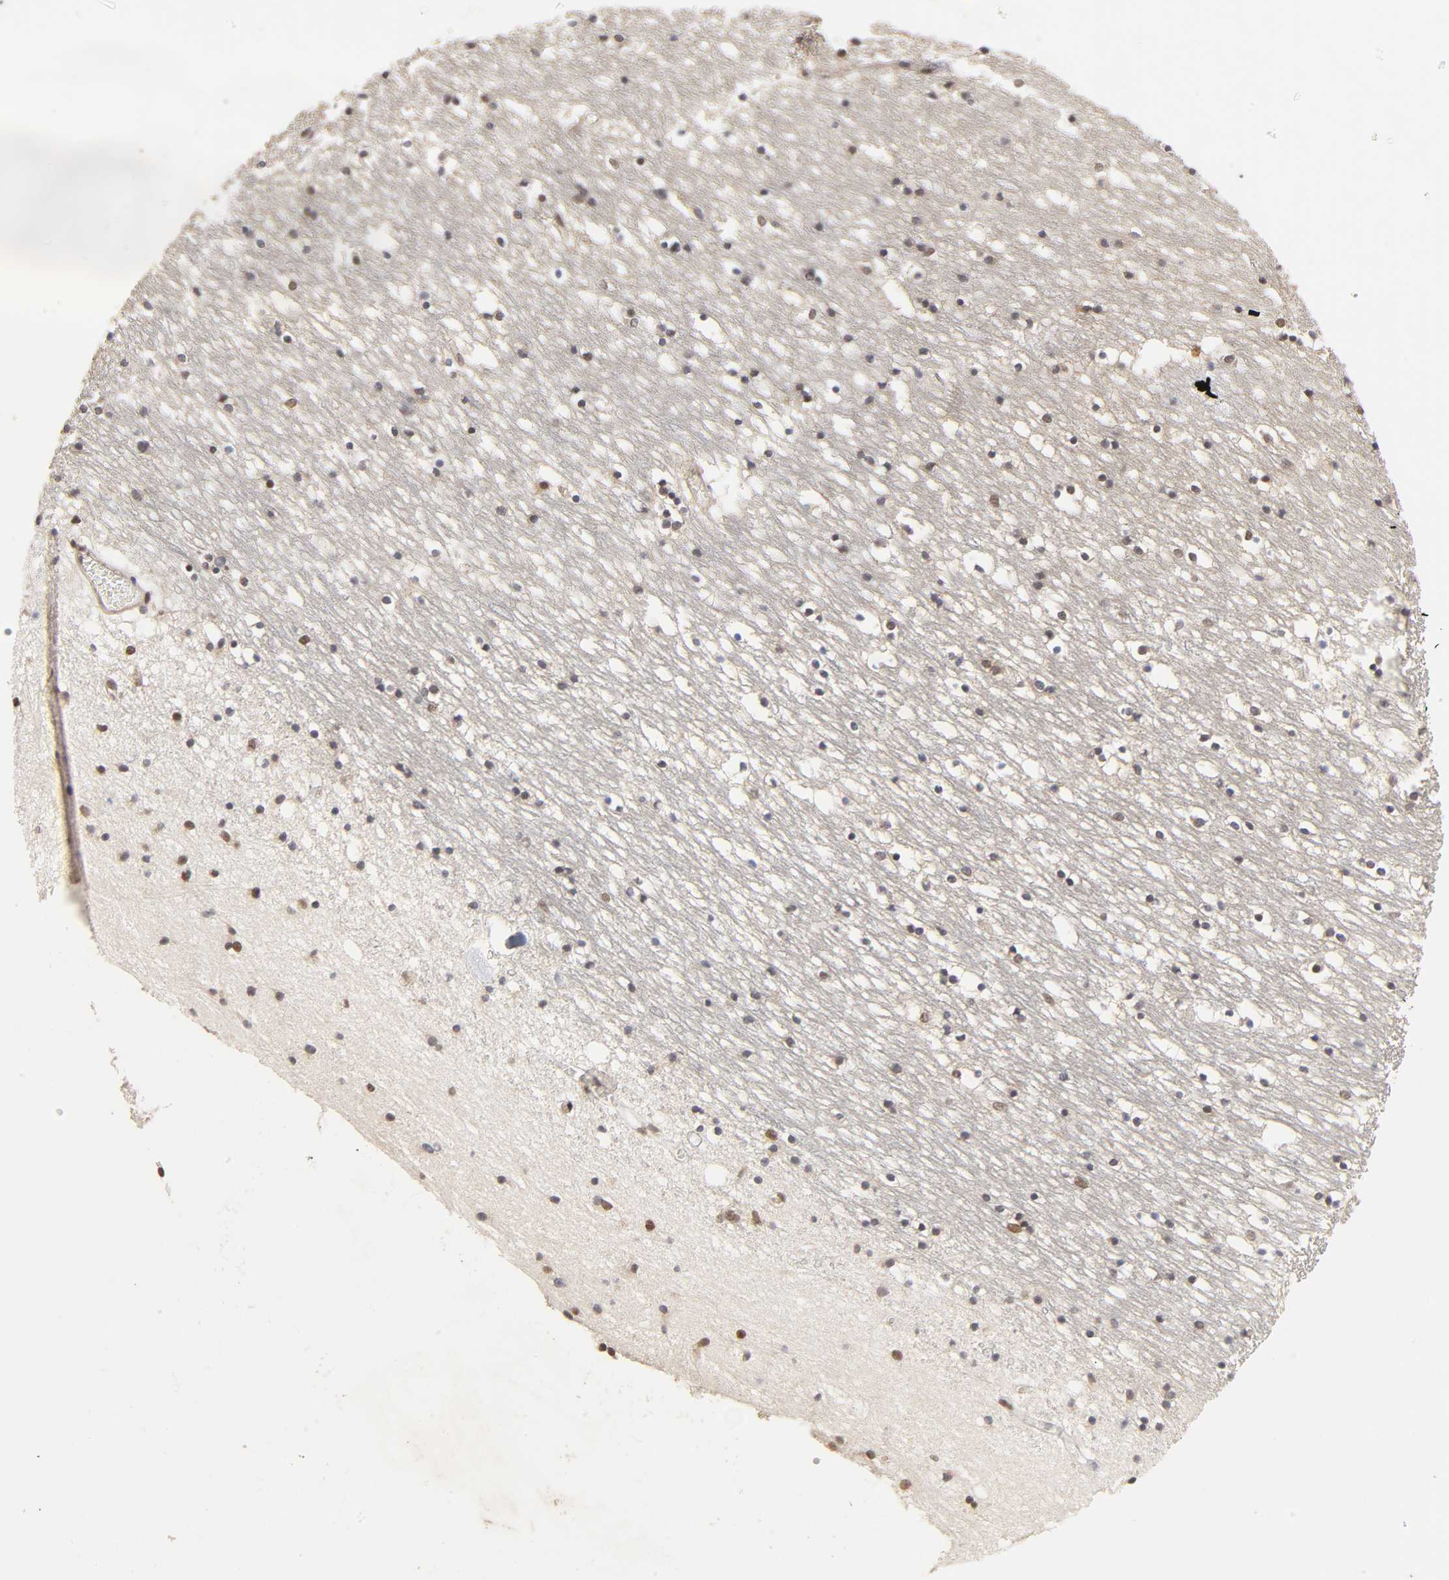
{"staining": {"intensity": "moderate", "quantity": ">75%", "location": "nuclear"}, "tissue": "caudate", "cell_type": "Glial cells", "image_type": "normal", "snomed": [{"axis": "morphology", "description": "Normal tissue, NOS"}, {"axis": "topography", "description": "Lateral ventricle wall"}], "caption": "Immunohistochemistry (IHC) image of unremarkable caudate stained for a protein (brown), which shows medium levels of moderate nuclear positivity in approximately >75% of glial cells.", "gene": "EP300", "patient": {"sex": "male", "age": 45}}